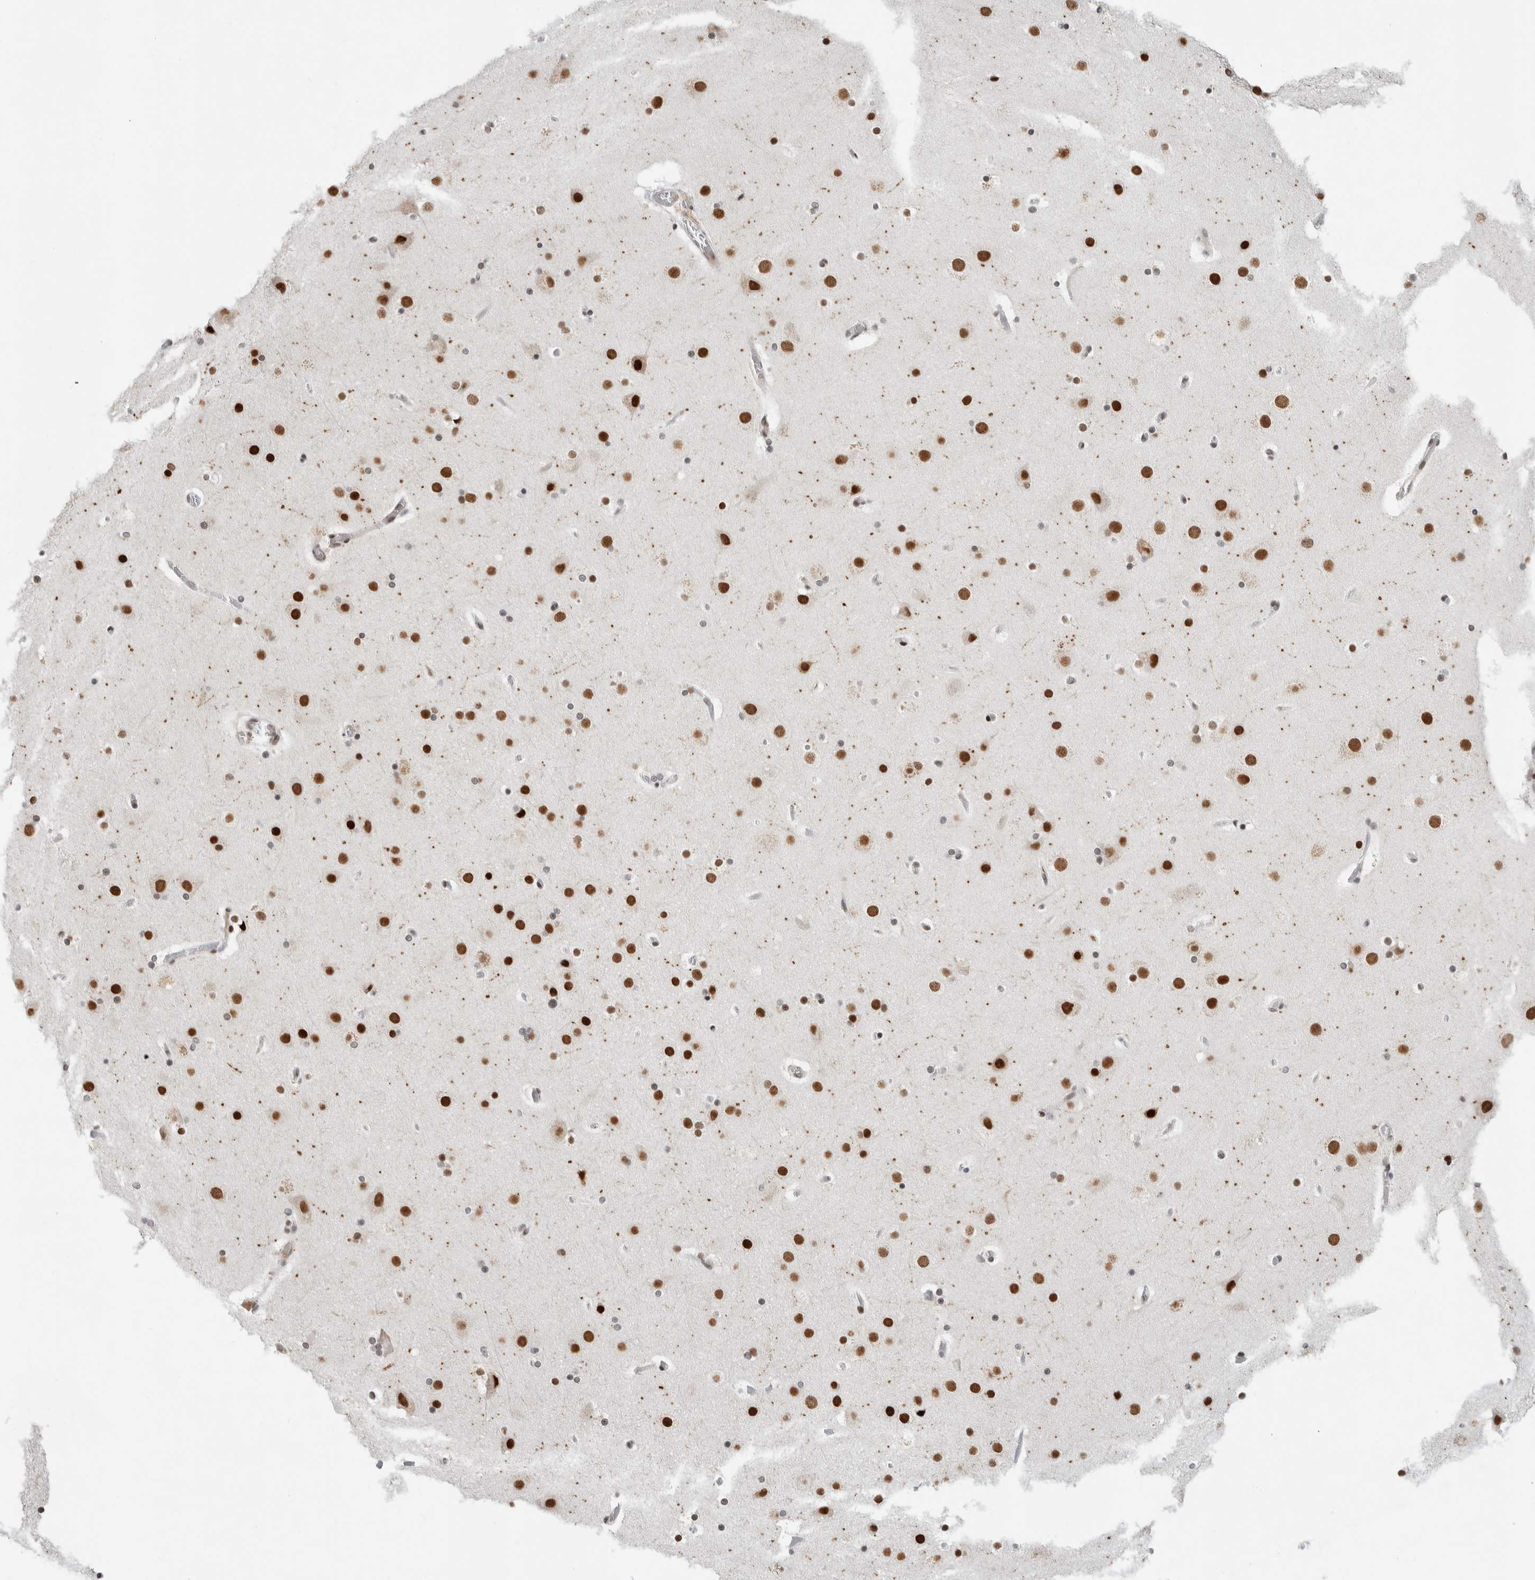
{"staining": {"intensity": "negative", "quantity": "none", "location": "none"}, "tissue": "cerebral cortex", "cell_type": "Endothelial cells", "image_type": "normal", "snomed": [{"axis": "morphology", "description": "Normal tissue, NOS"}, {"axis": "topography", "description": "Cerebral cortex"}], "caption": "Protein analysis of normal cerebral cortex reveals no significant positivity in endothelial cells.", "gene": "HNRNPR", "patient": {"sex": "male", "age": 57}}